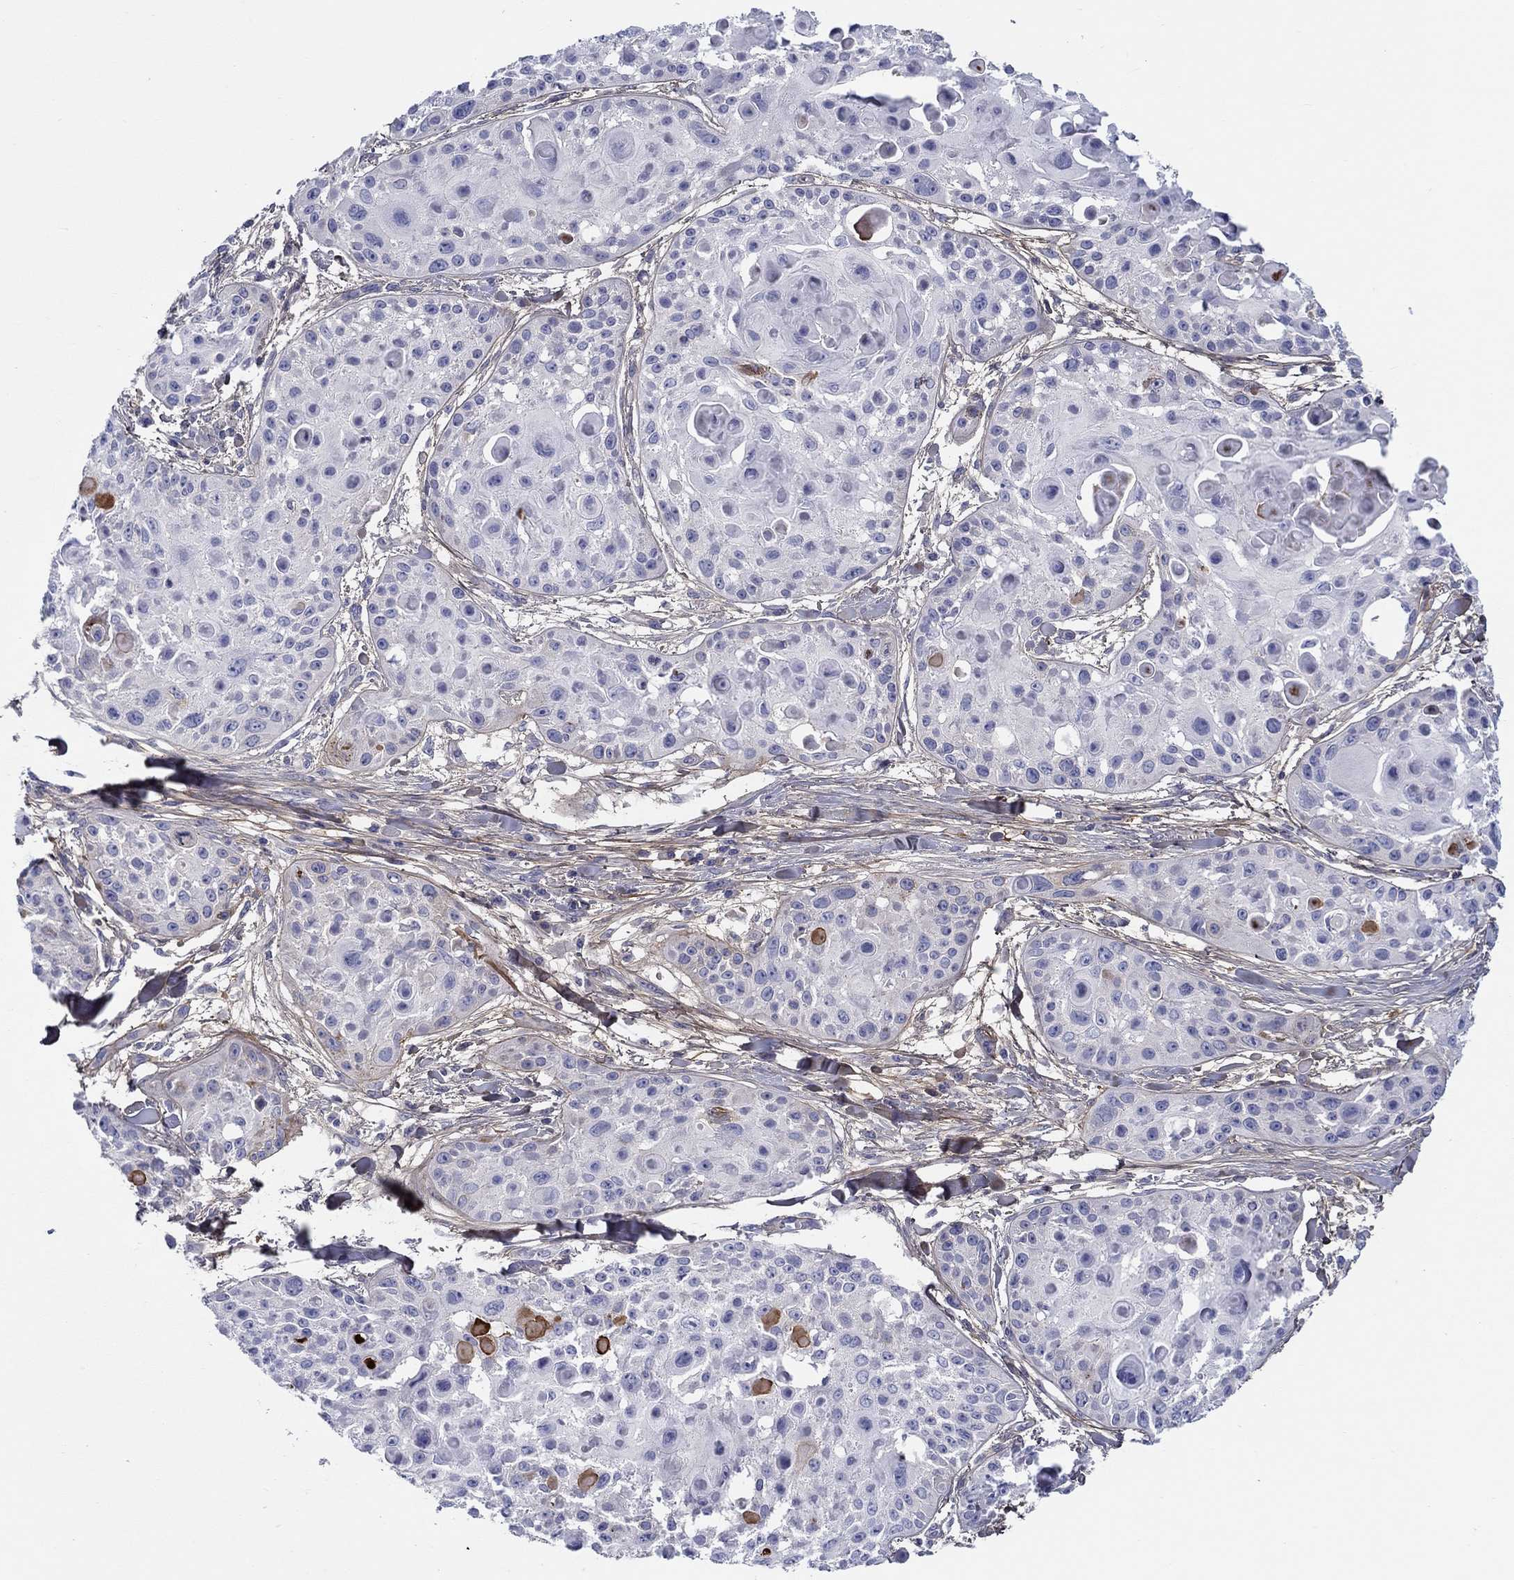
{"staining": {"intensity": "negative", "quantity": "none", "location": "none"}, "tissue": "skin cancer", "cell_type": "Tumor cells", "image_type": "cancer", "snomed": [{"axis": "morphology", "description": "Squamous cell carcinoma, NOS"}, {"axis": "topography", "description": "Skin"}, {"axis": "topography", "description": "Anal"}], "caption": "Immunohistochemistry (IHC) image of neoplastic tissue: skin cancer (squamous cell carcinoma) stained with DAB exhibits no significant protein positivity in tumor cells.", "gene": "HAPLN4", "patient": {"sex": "female", "age": 75}}